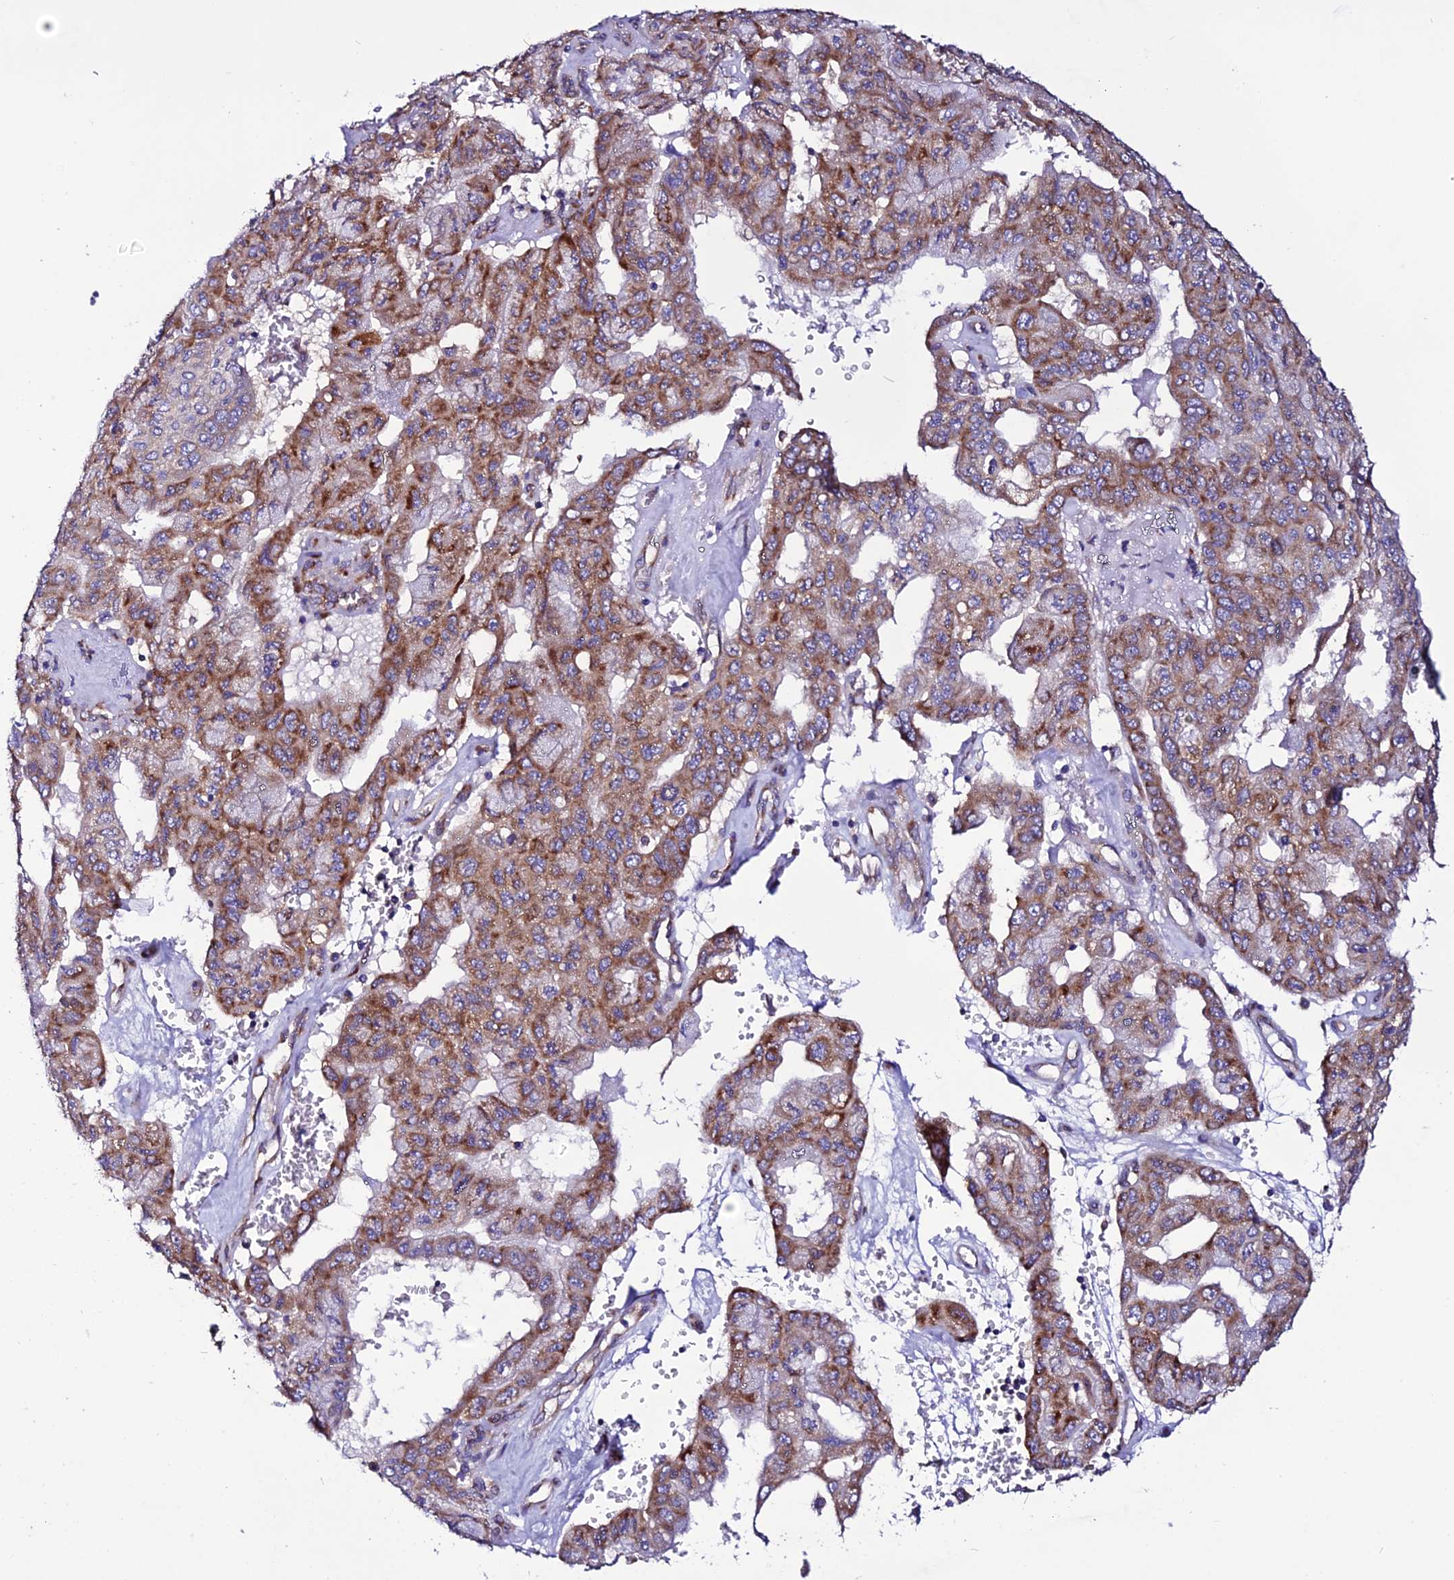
{"staining": {"intensity": "moderate", "quantity": ">75%", "location": "cytoplasmic/membranous"}, "tissue": "pancreatic cancer", "cell_type": "Tumor cells", "image_type": "cancer", "snomed": [{"axis": "morphology", "description": "Adenocarcinoma, NOS"}, {"axis": "topography", "description": "Pancreas"}], "caption": "Immunohistochemical staining of pancreatic adenocarcinoma displays medium levels of moderate cytoplasmic/membranous protein expression in about >75% of tumor cells.", "gene": "EEF1G", "patient": {"sex": "male", "age": 51}}